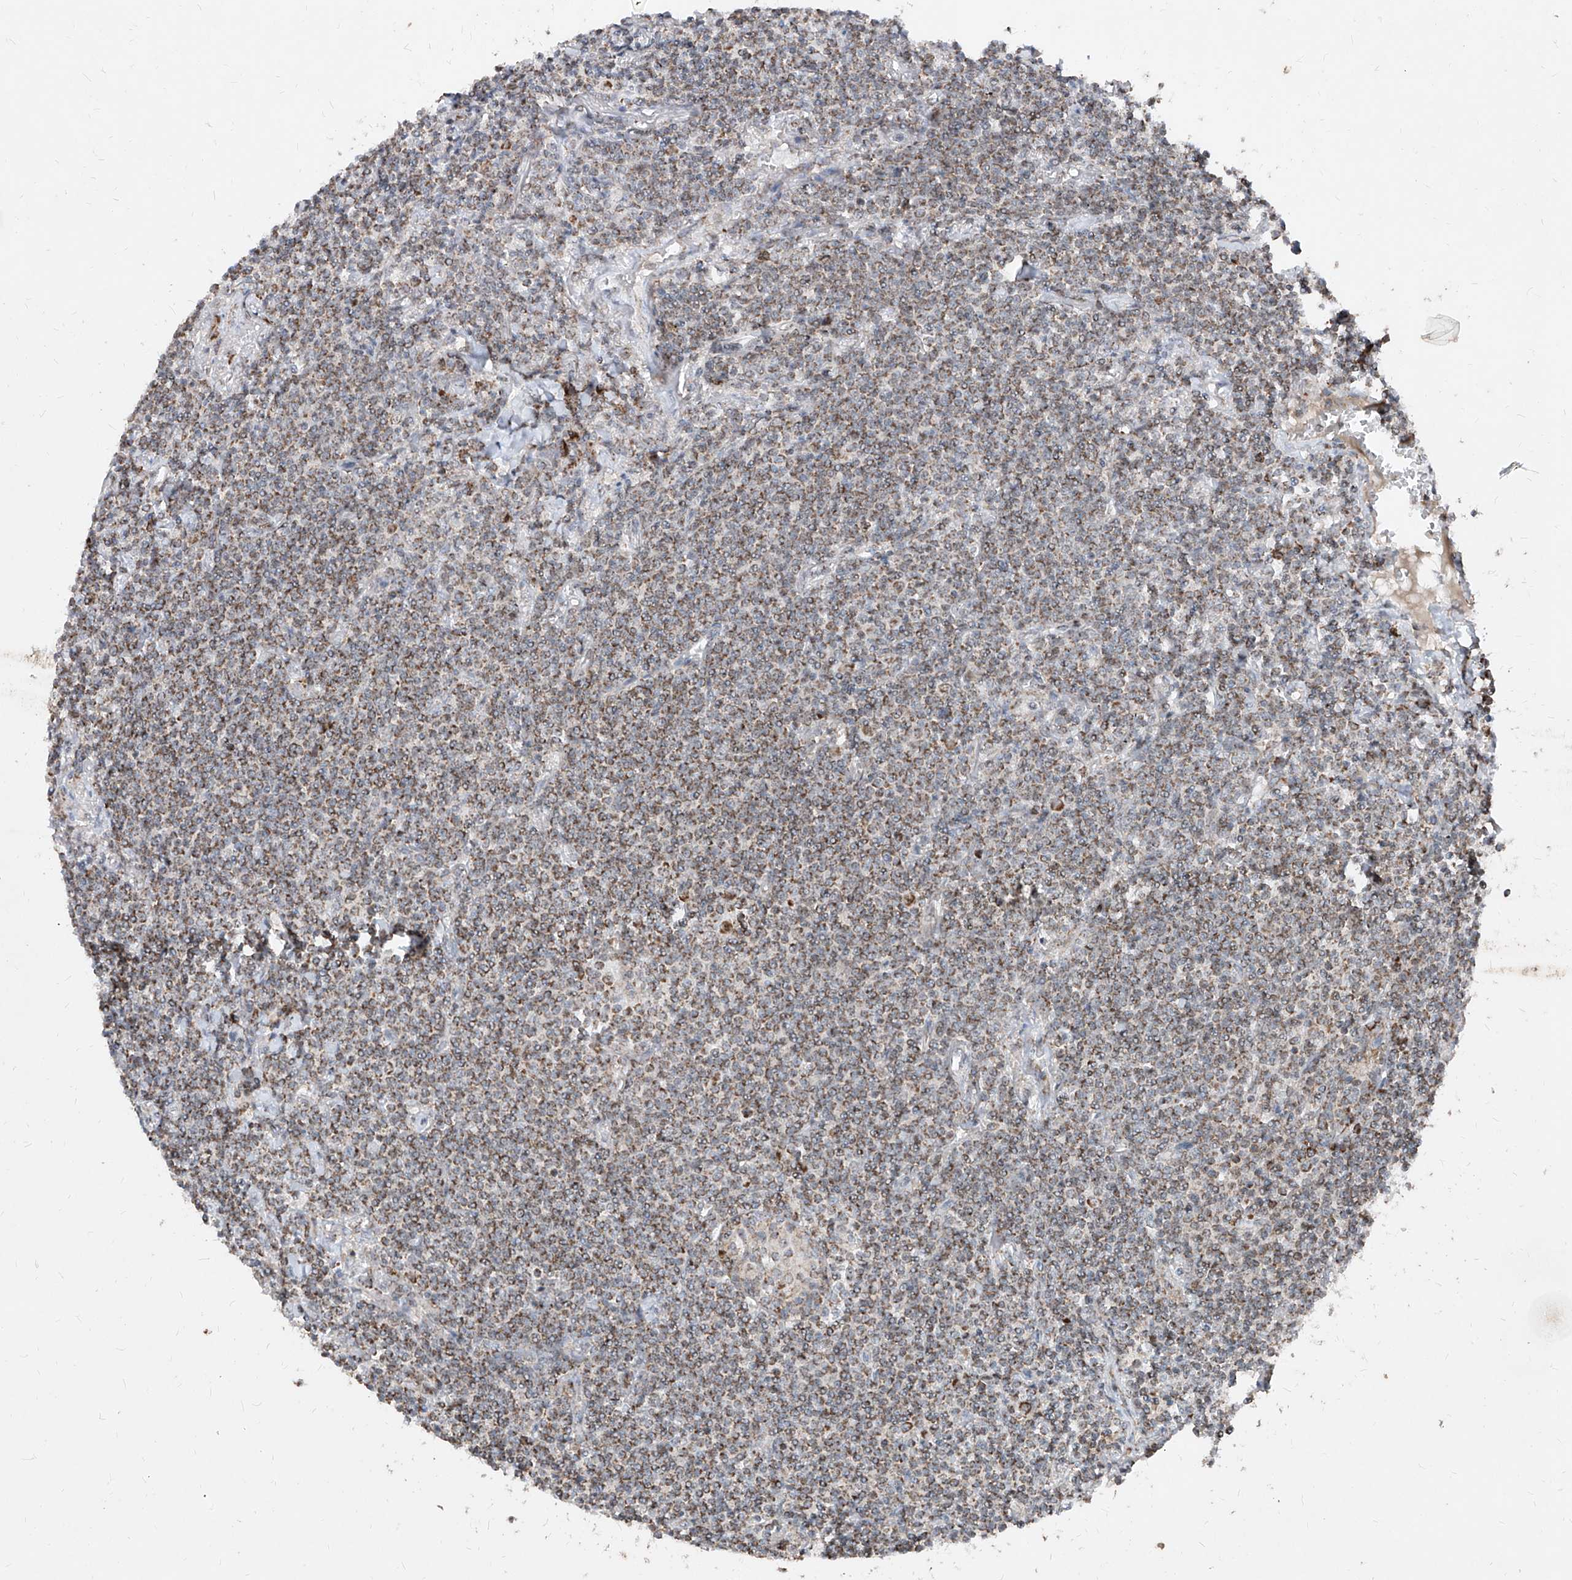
{"staining": {"intensity": "moderate", "quantity": "25%-75%", "location": "cytoplasmic/membranous"}, "tissue": "lymphoma", "cell_type": "Tumor cells", "image_type": "cancer", "snomed": [{"axis": "morphology", "description": "Malignant lymphoma, non-Hodgkin's type, Low grade"}, {"axis": "topography", "description": "Lung"}], "caption": "Lymphoma stained with IHC shows moderate cytoplasmic/membranous positivity in approximately 25%-75% of tumor cells.", "gene": "NDUFB3", "patient": {"sex": "female", "age": 71}}